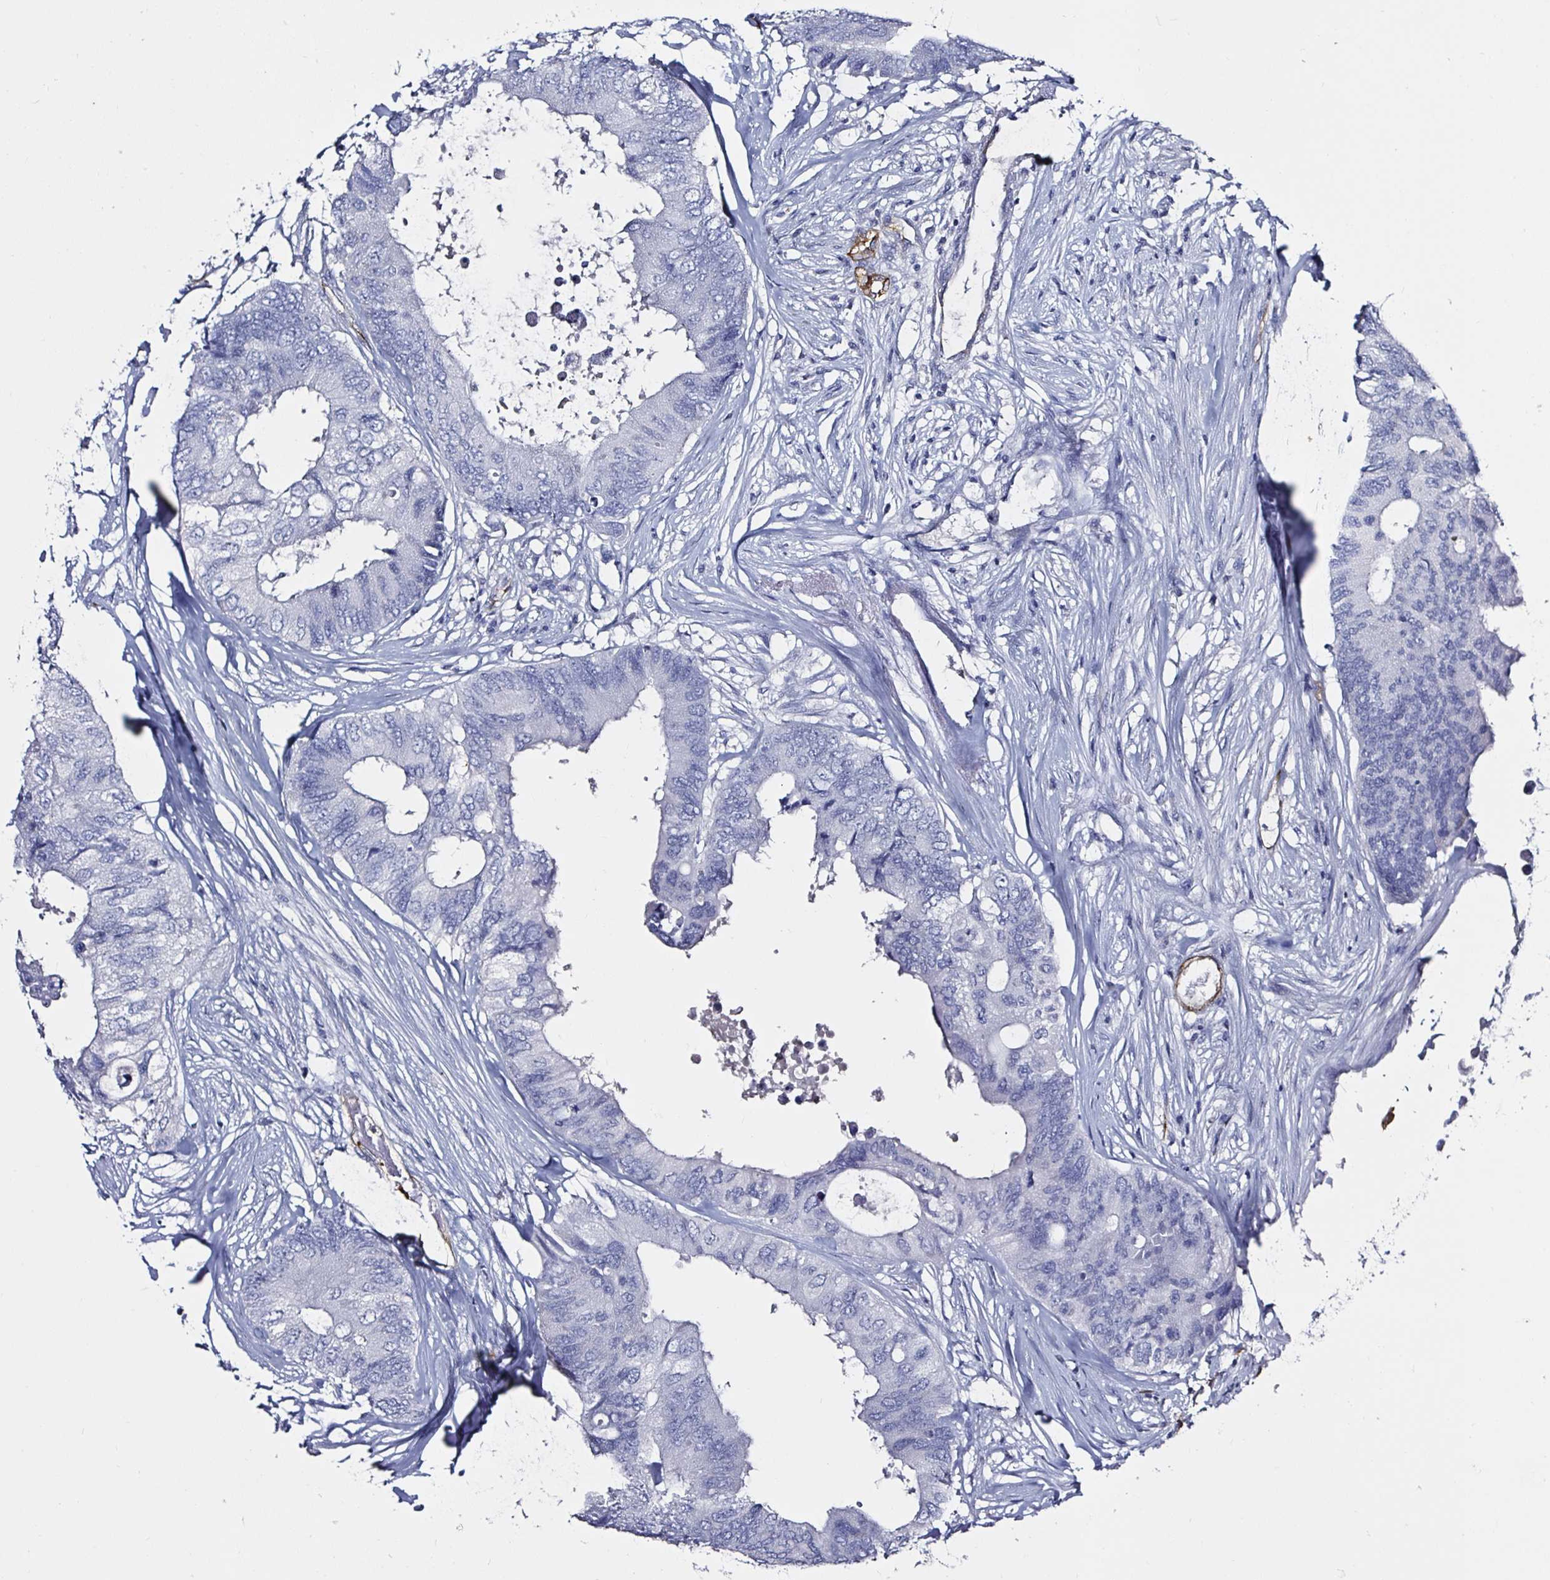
{"staining": {"intensity": "negative", "quantity": "none", "location": "none"}, "tissue": "colorectal cancer", "cell_type": "Tumor cells", "image_type": "cancer", "snomed": [{"axis": "morphology", "description": "Adenocarcinoma, NOS"}, {"axis": "topography", "description": "Colon"}], "caption": "Immunohistochemistry photomicrograph of neoplastic tissue: human colorectal cancer (adenocarcinoma) stained with DAB displays no significant protein staining in tumor cells. (DAB (3,3'-diaminobenzidine) immunohistochemistry, high magnification).", "gene": "ACSBG2", "patient": {"sex": "male", "age": 71}}